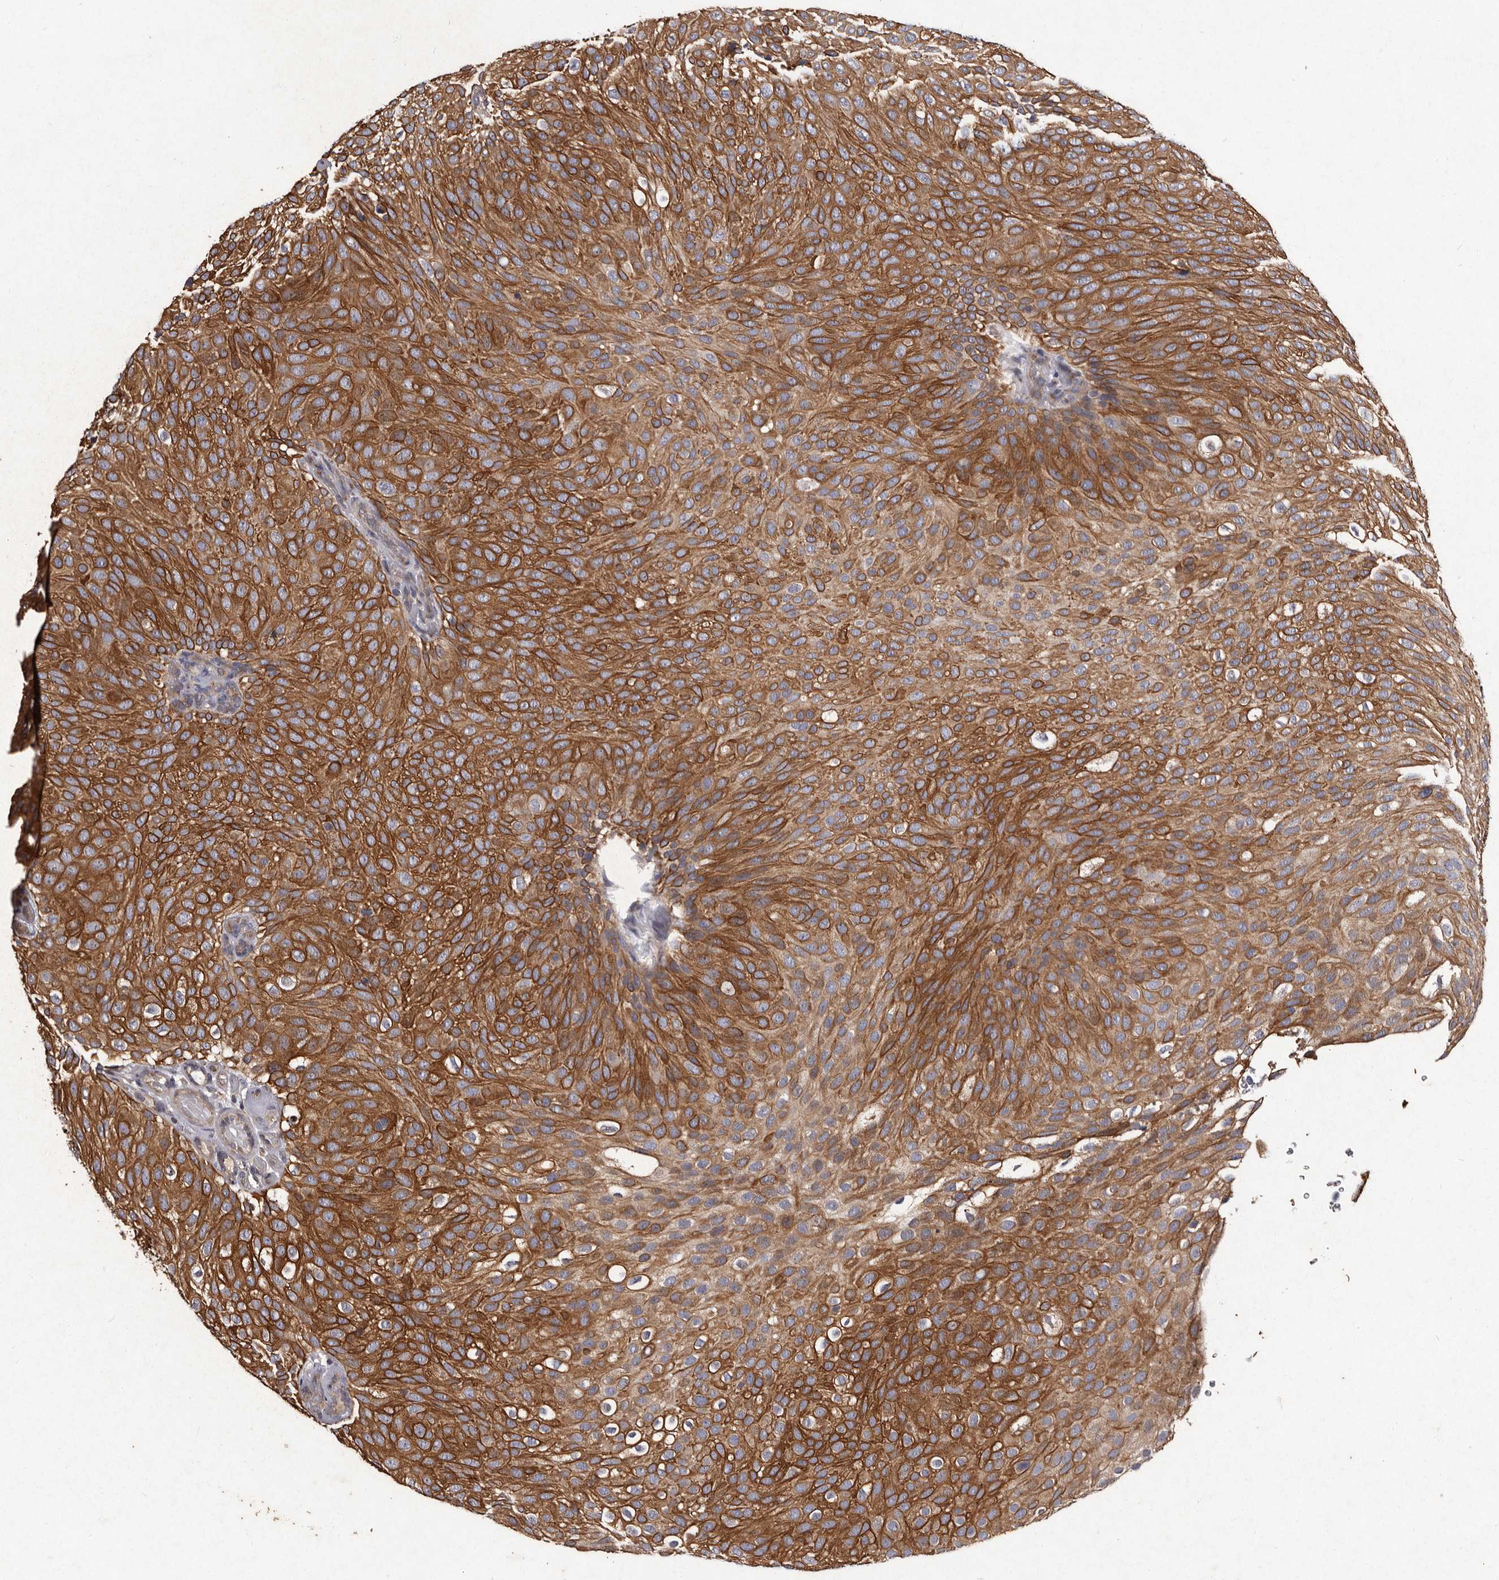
{"staining": {"intensity": "strong", "quantity": ">75%", "location": "cytoplasmic/membranous"}, "tissue": "urothelial cancer", "cell_type": "Tumor cells", "image_type": "cancer", "snomed": [{"axis": "morphology", "description": "Urothelial carcinoma, Low grade"}, {"axis": "topography", "description": "Urinary bladder"}], "caption": "Immunohistochemical staining of human low-grade urothelial carcinoma shows high levels of strong cytoplasmic/membranous protein positivity in about >75% of tumor cells.", "gene": "TFB1M", "patient": {"sex": "male", "age": 78}}